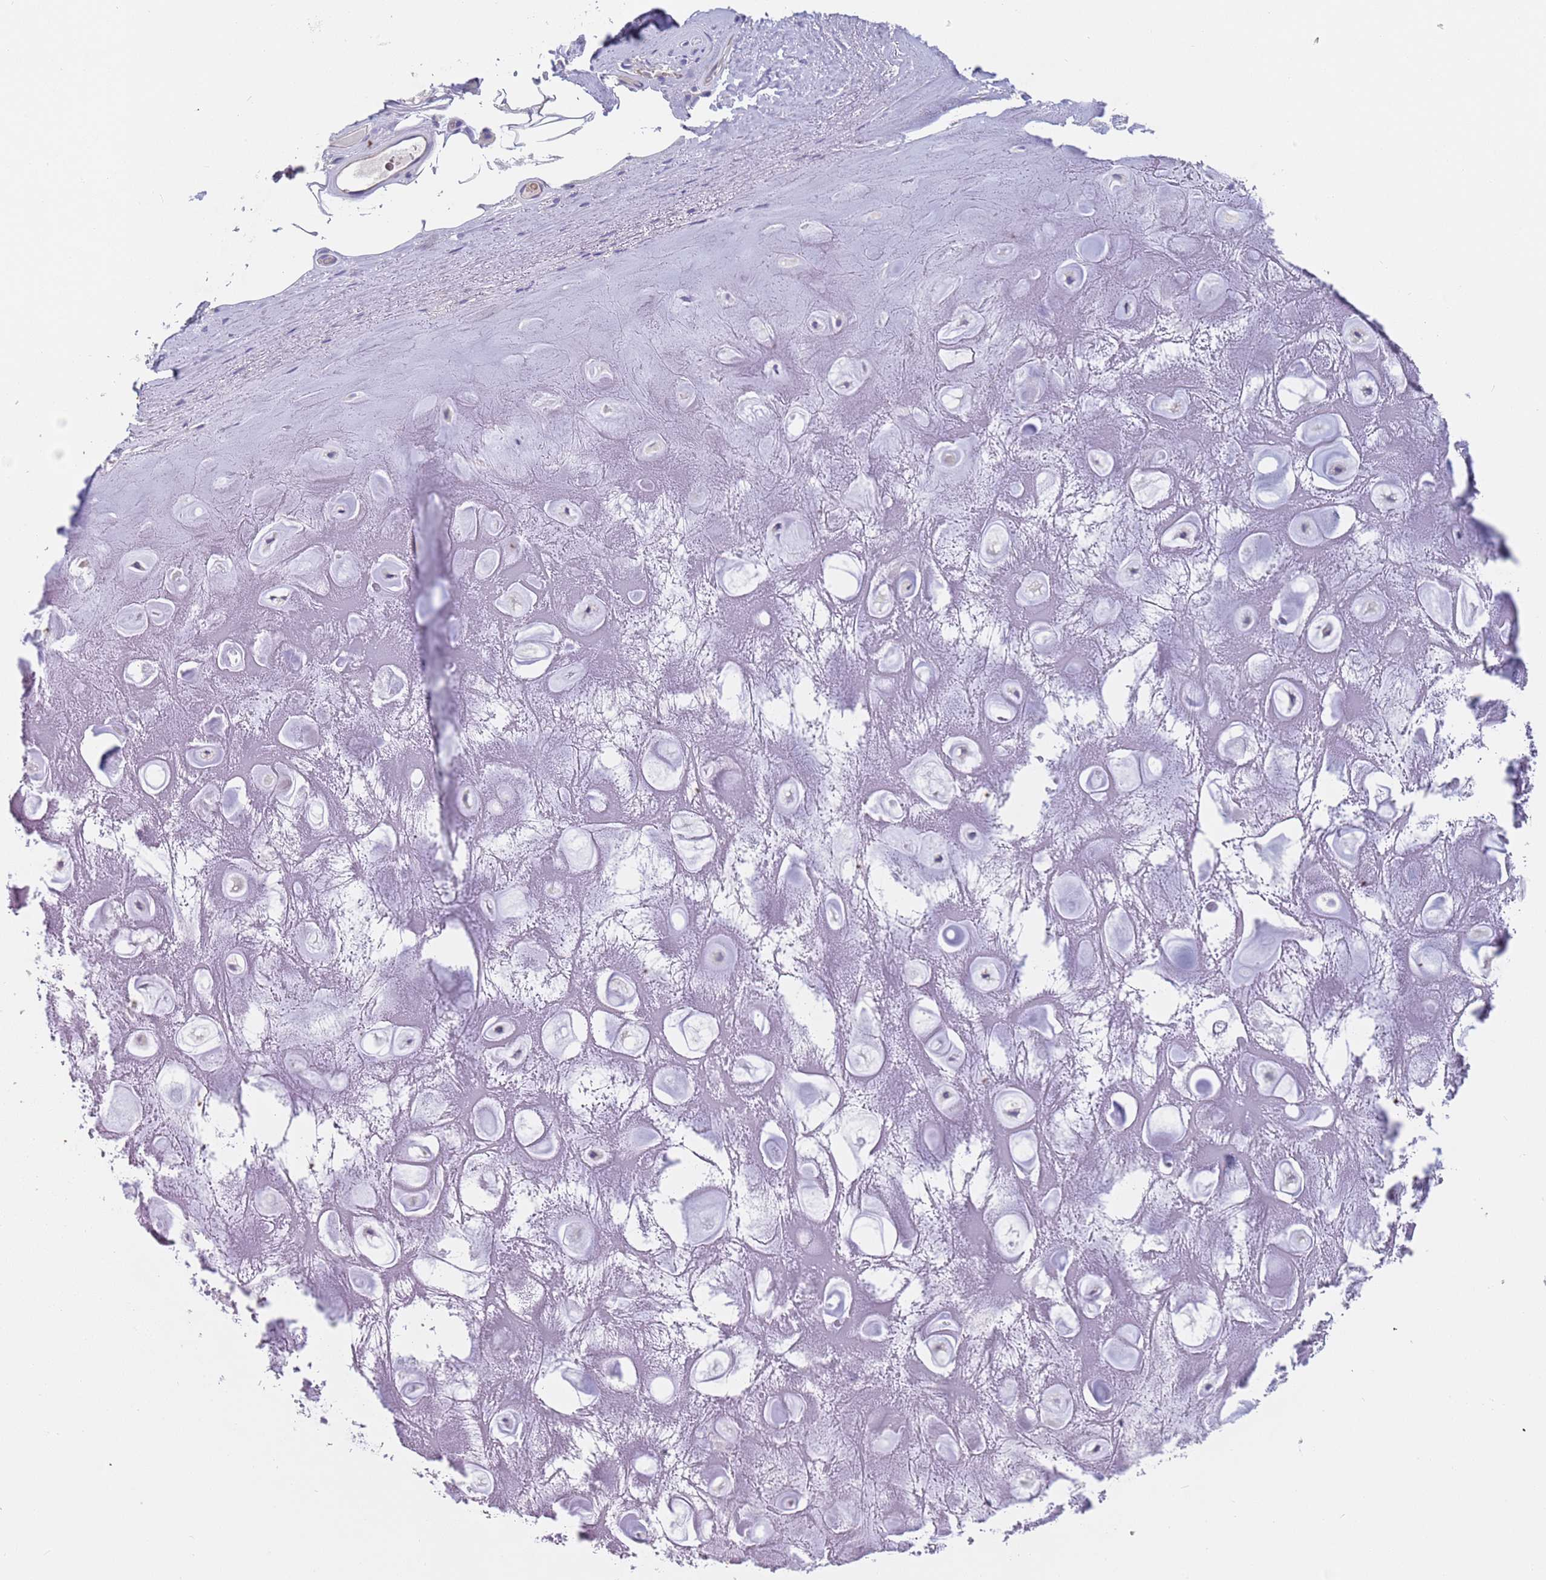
{"staining": {"intensity": "negative", "quantity": "none", "location": "none"}, "tissue": "adipose tissue", "cell_type": "Adipocytes", "image_type": "normal", "snomed": [{"axis": "morphology", "description": "Normal tissue, NOS"}, {"axis": "topography", "description": "Cartilage tissue"}], "caption": "Adipocytes show no significant protein positivity in benign adipose tissue. (DAB IHC, high magnification).", "gene": "KBTBD3", "patient": {"sex": "male", "age": 81}}